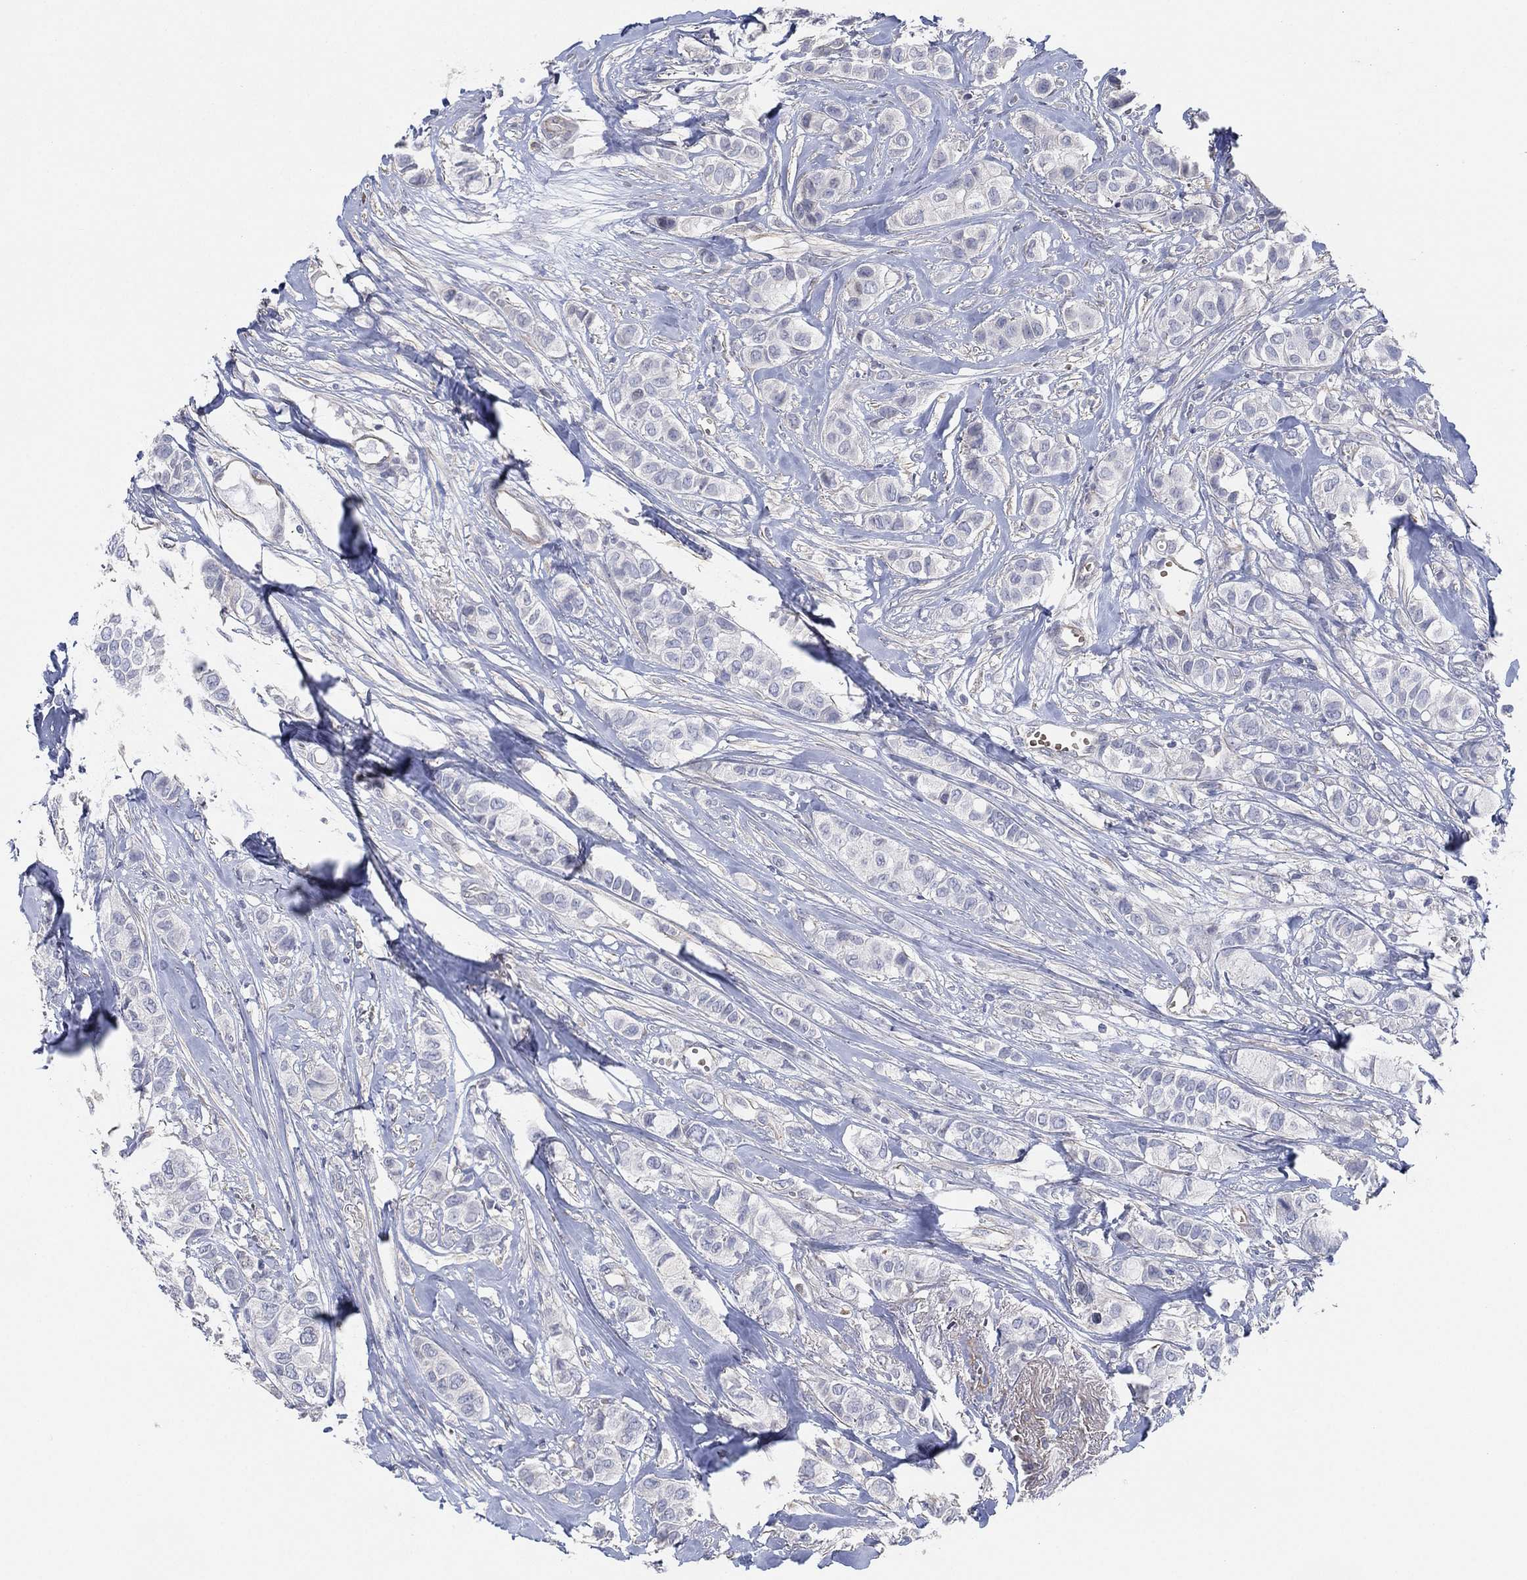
{"staining": {"intensity": "negative", "quantity": "none", "location": "none"}, "tissue": "breast cancer", "cell_type": "Tumor cells", "image_type": "cancer", "snomed": [{"axis": "morphology", "description": "Duct carcinoma"}, {"axis": "topography", "description": "Breast"}], "caption": "An image of breast intraductal carcinoma stained for a protein displays no brown staining in tumor cells.", "gene": "CFTR", "patient": {"sex": "female", "age": 85}}